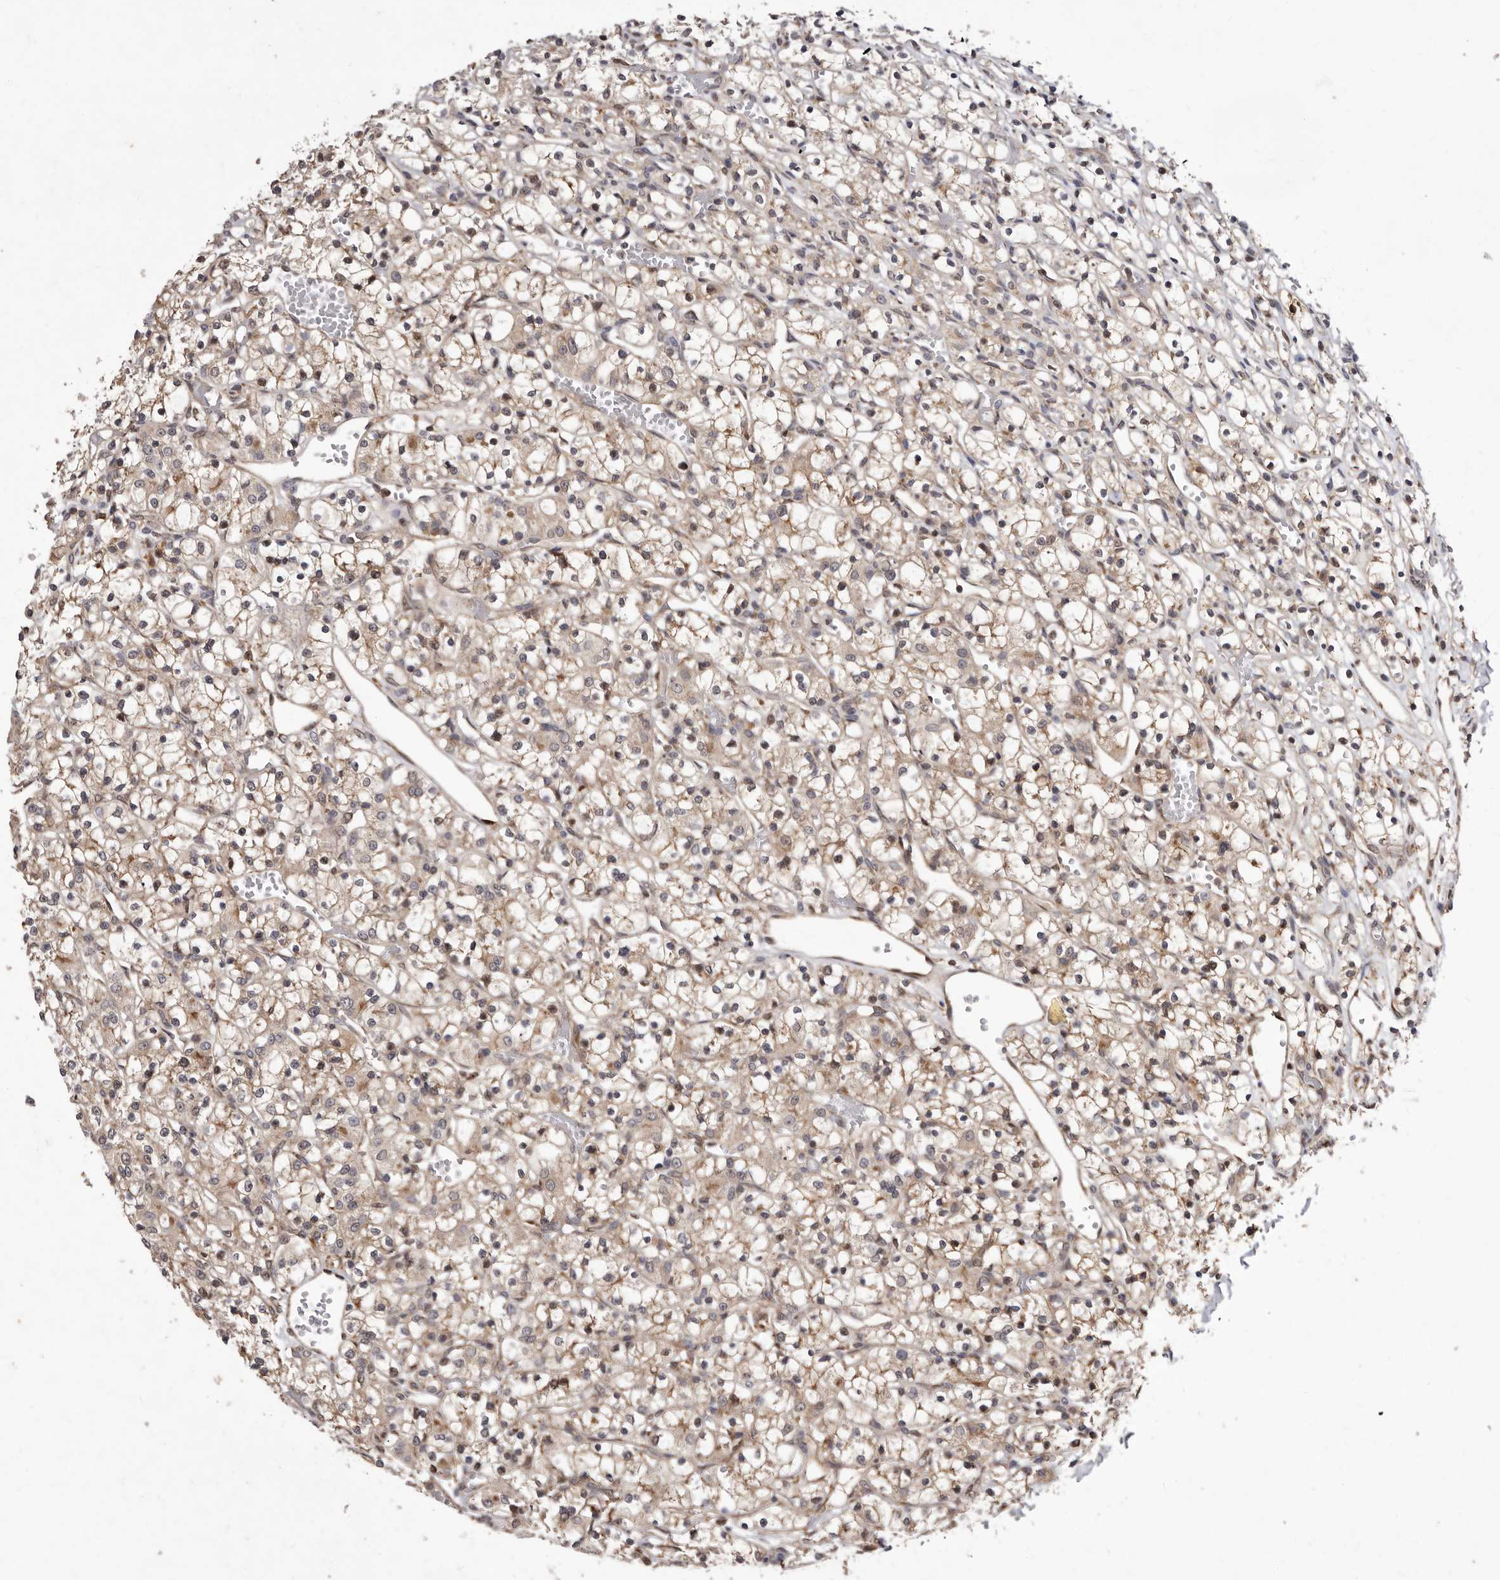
{"staining": {"intensity": "weak", "quantity": "25%-75%", "location": "cytoplasmic/membranous"}, "tissue": "renal cancer", "cell_type": "Tumor cells", "image_type": "cancer", "snomed": [{"axis": "morphology", "description": "Adenocarcinoma, NOS"}, {"axis": "topography", "description": "Kidney"}], "caption": "Tumor cells display low levels of weak cytoplasmic/membranous staining in about 25%-75% of cells in human renal adenocarcinoma.", "gene": "RRM2B", "patient": {"sex": "female", "age": 59}}